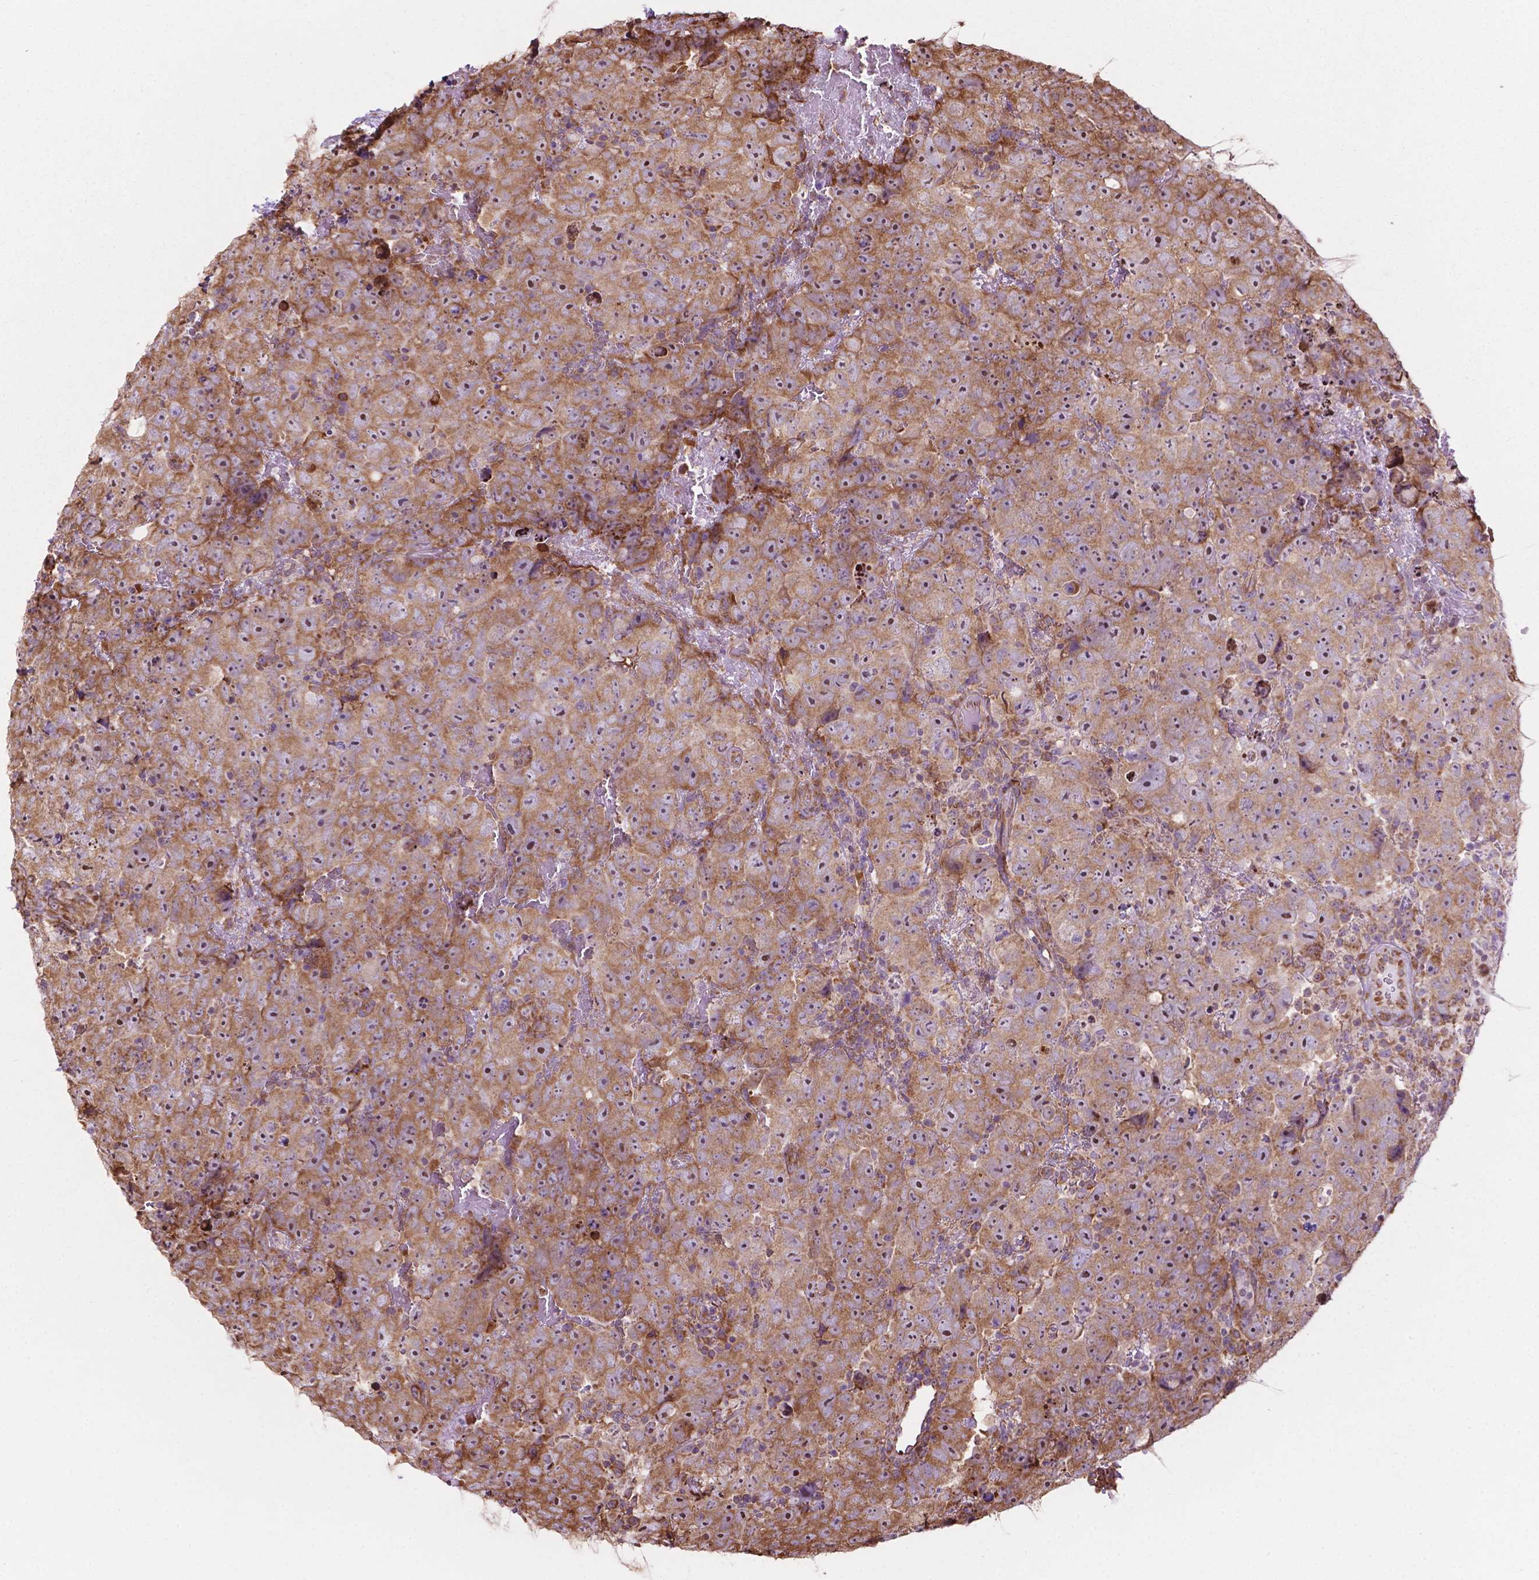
{"staining": {"intensity": "moderate", "quantity": ">75%", "location": "cytoplasmic/membranous"}, "tissue": "testis cancer", "cell_type": "Tumor cells", "image_type": "cancer", "snomed": [{"axis": "morphology", "description": "Carcinoma, Embryonal, NOS"}, {"axis": "topography", "description": "Testis"}], "caption": "There is medium levels of moderate cytoplasmic/membranous expression in tumor cells of testis cancer (embryonal carcinoma), as demonstrated by immunohistochemical staining (brown color).", "gene": "RPL29", "patient": {"sex": "male", "age": 24}}